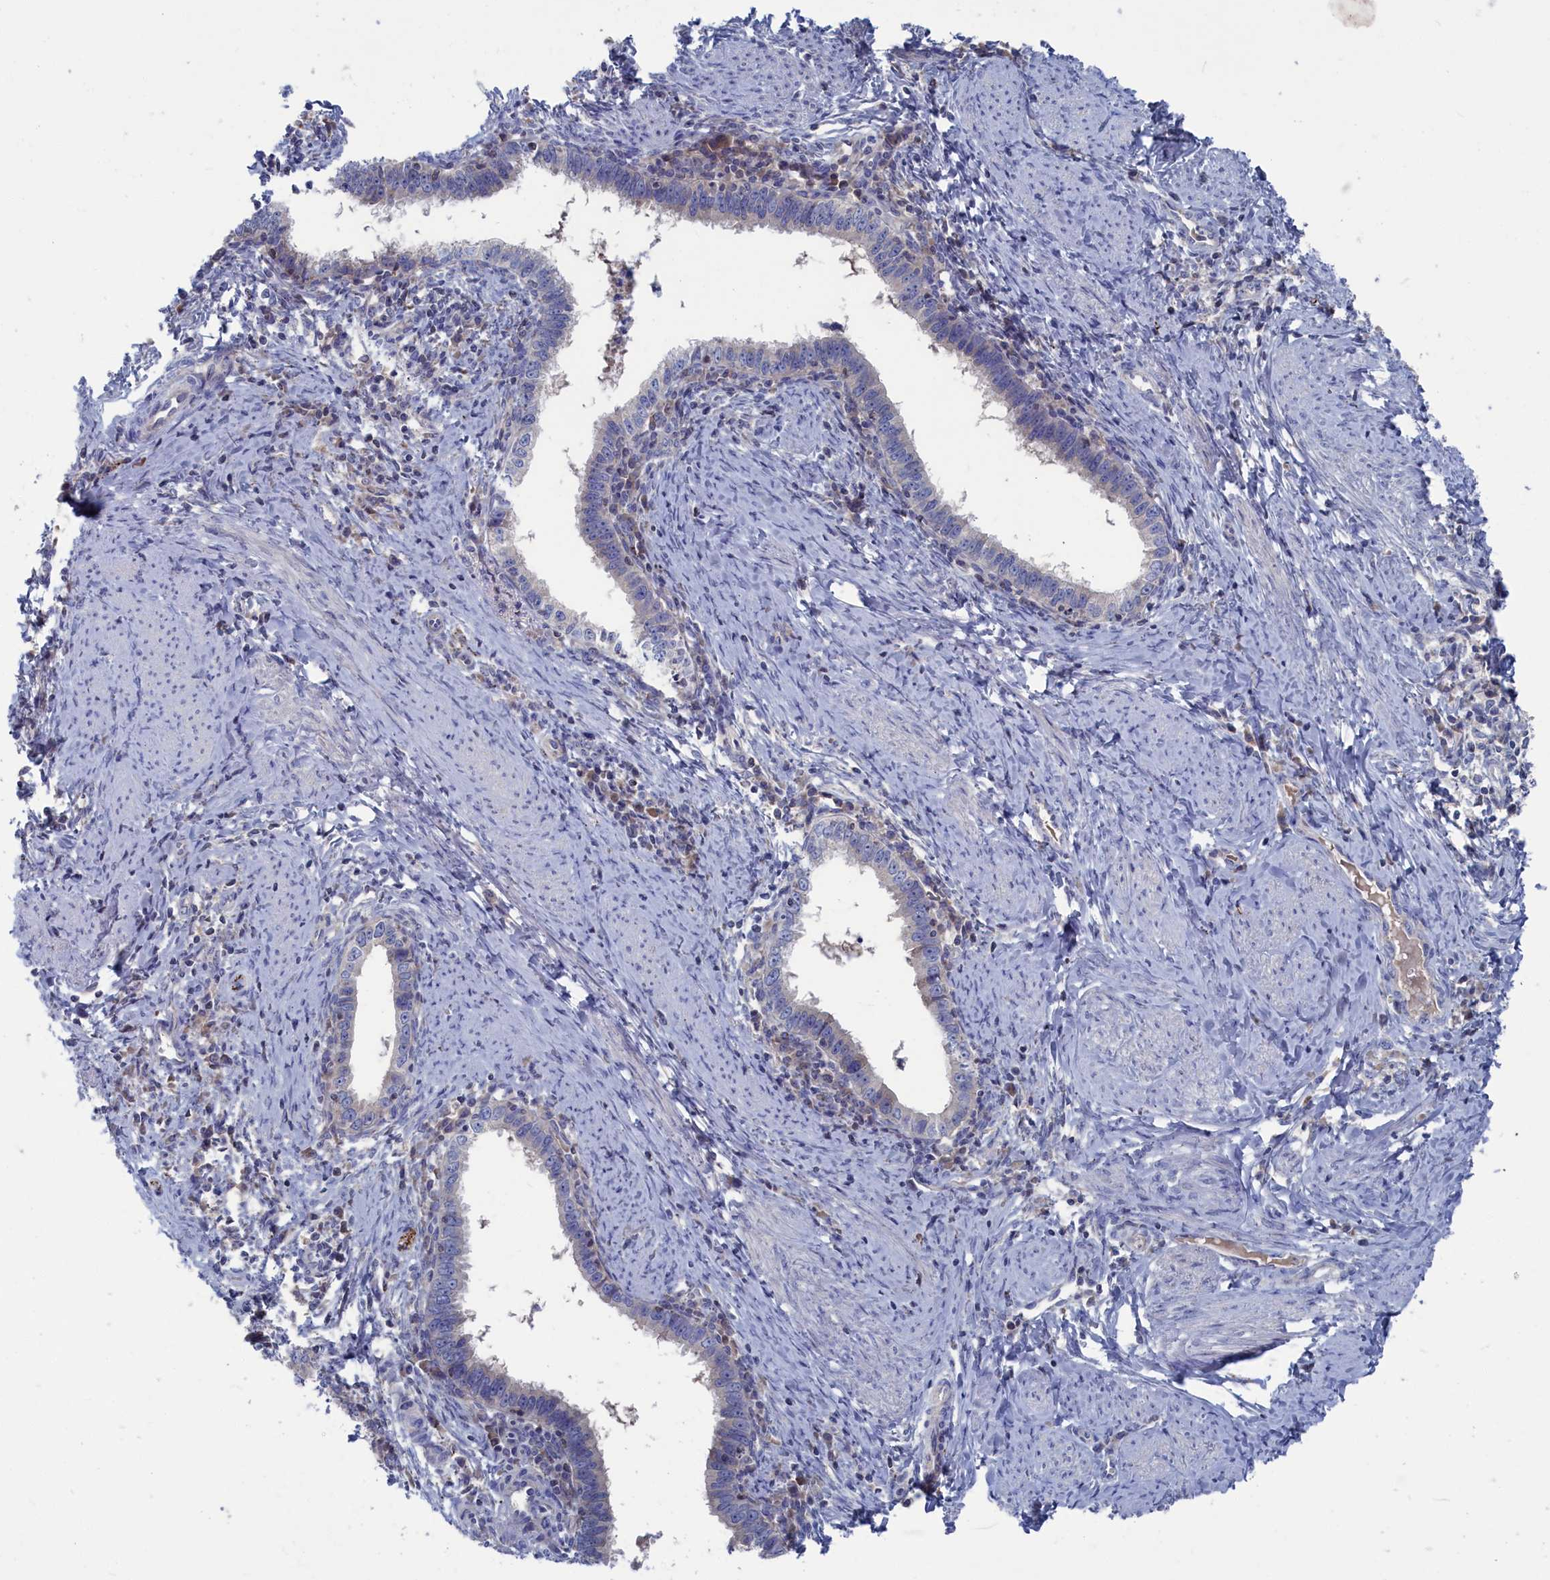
{"staining": {"intensity": "negative", "quantity": "none", "location": "none"}, "tissue": "cervical cancer", "cell_type": "Tumor cells", "image_type": "cancer", "snomed": [{"axis": "morphology", "description": "Adenocarcinoma, NOS"}, {"axis": "topography", "description": "Cervix"}], "caption": "Immunohistochemistry of human cervical cancer (adenocarcinoma) exhibits no positivity in tumor cells. (DAB (3,3'-diaminobenzidine) IHC with hematoxylin counter stain).", "gene": "CEND1", "patient": {"sex": "female", "age": 36}}